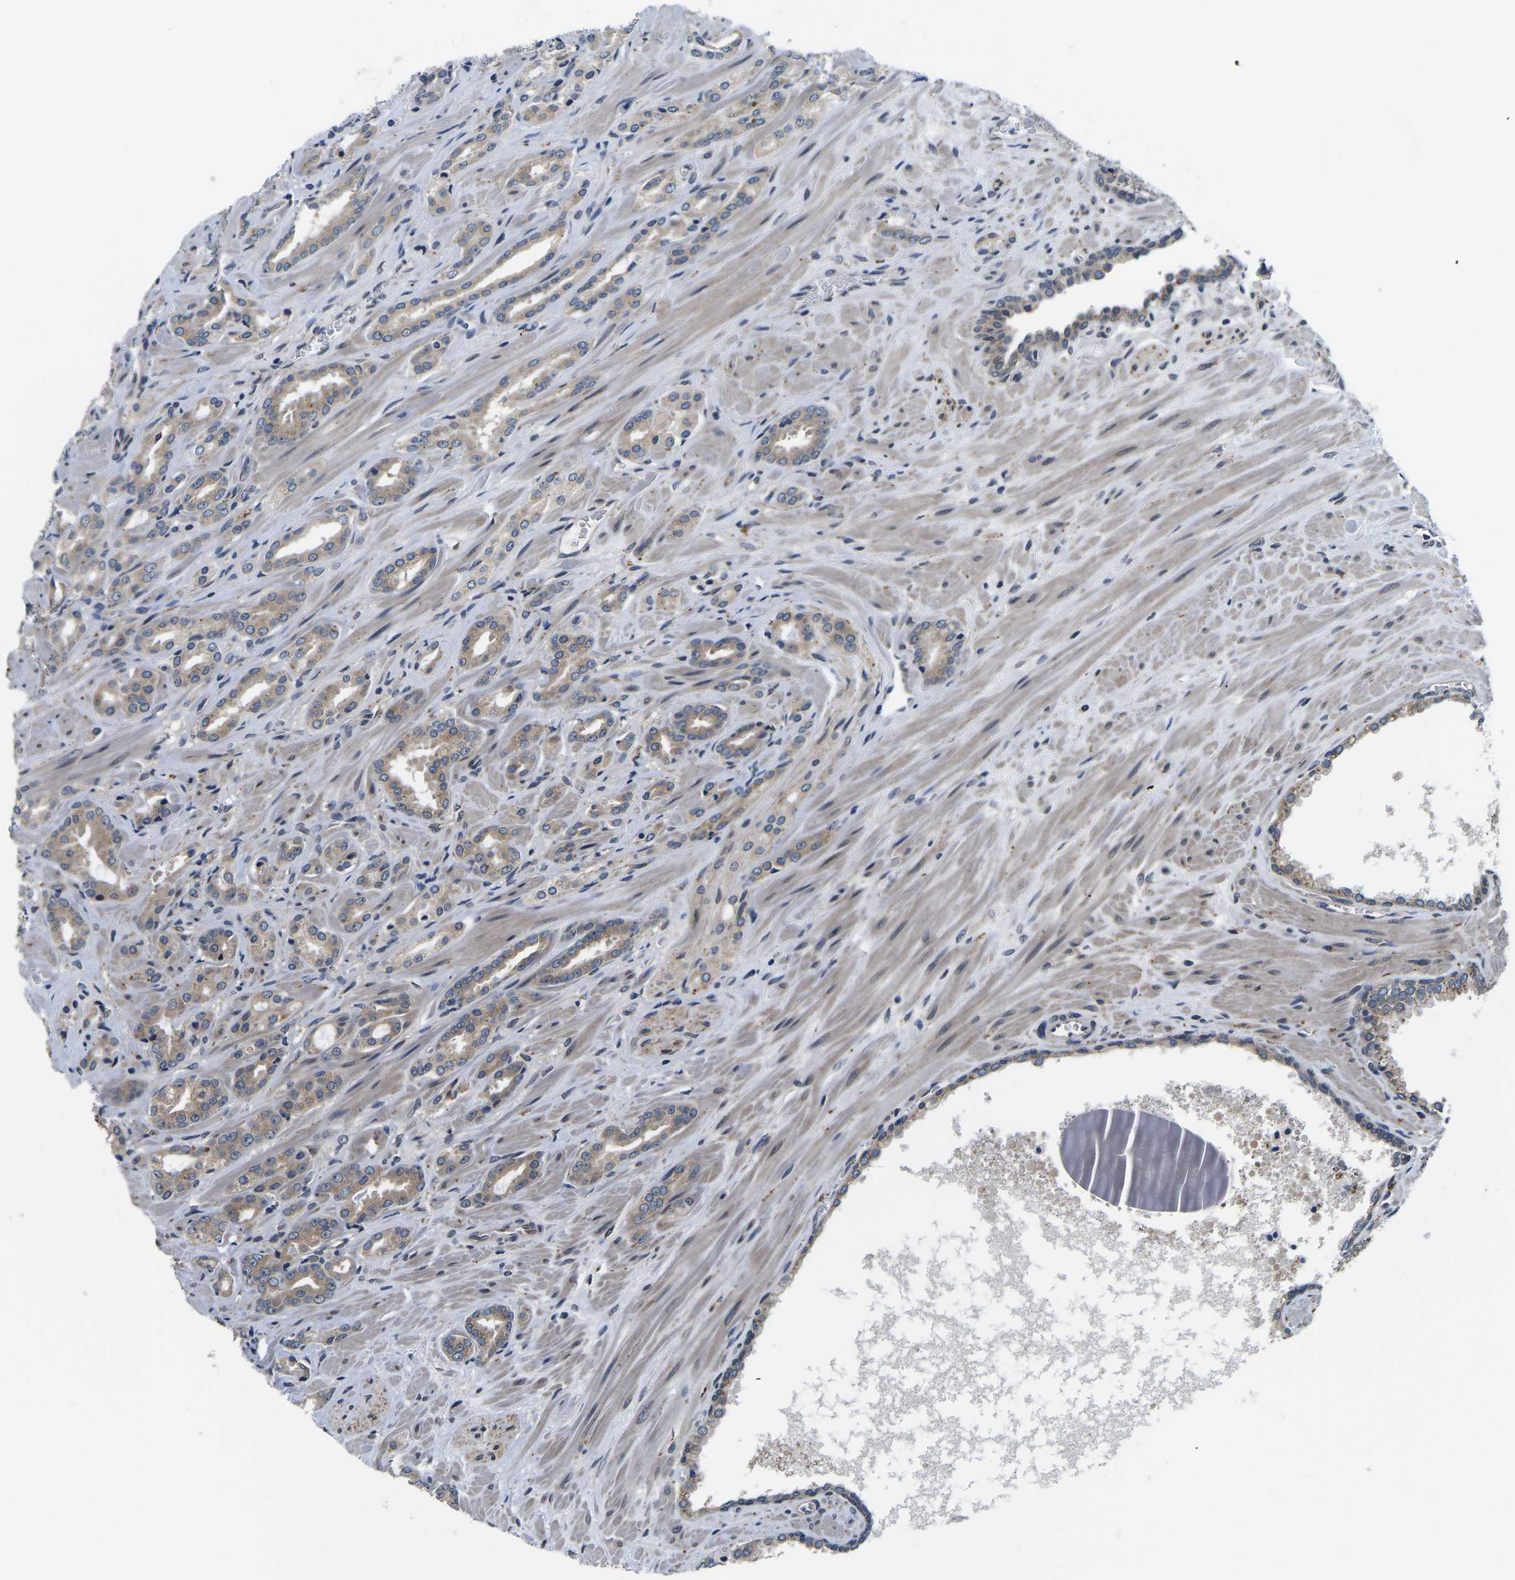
{"staining": {"intensity": "weak", "quantity": ">75%", "location": "cytoplasmic/membranous"}, "tissue": "prostate cancer", "cell_type": "Tumor cells", "image_type": "cancer", "snomed": [{"axis": "morphology", "description": "Adenocarcinoma, High grade"}, {"axis": "topography", "description": "Prostate"}], "caption": "Protein staining displays weak cytoplasmic/membranous staining in about >75% of tumor cells in prostate cancer.", "gene": "SNX10", "patient": {"sex": "male", "age": 64}}